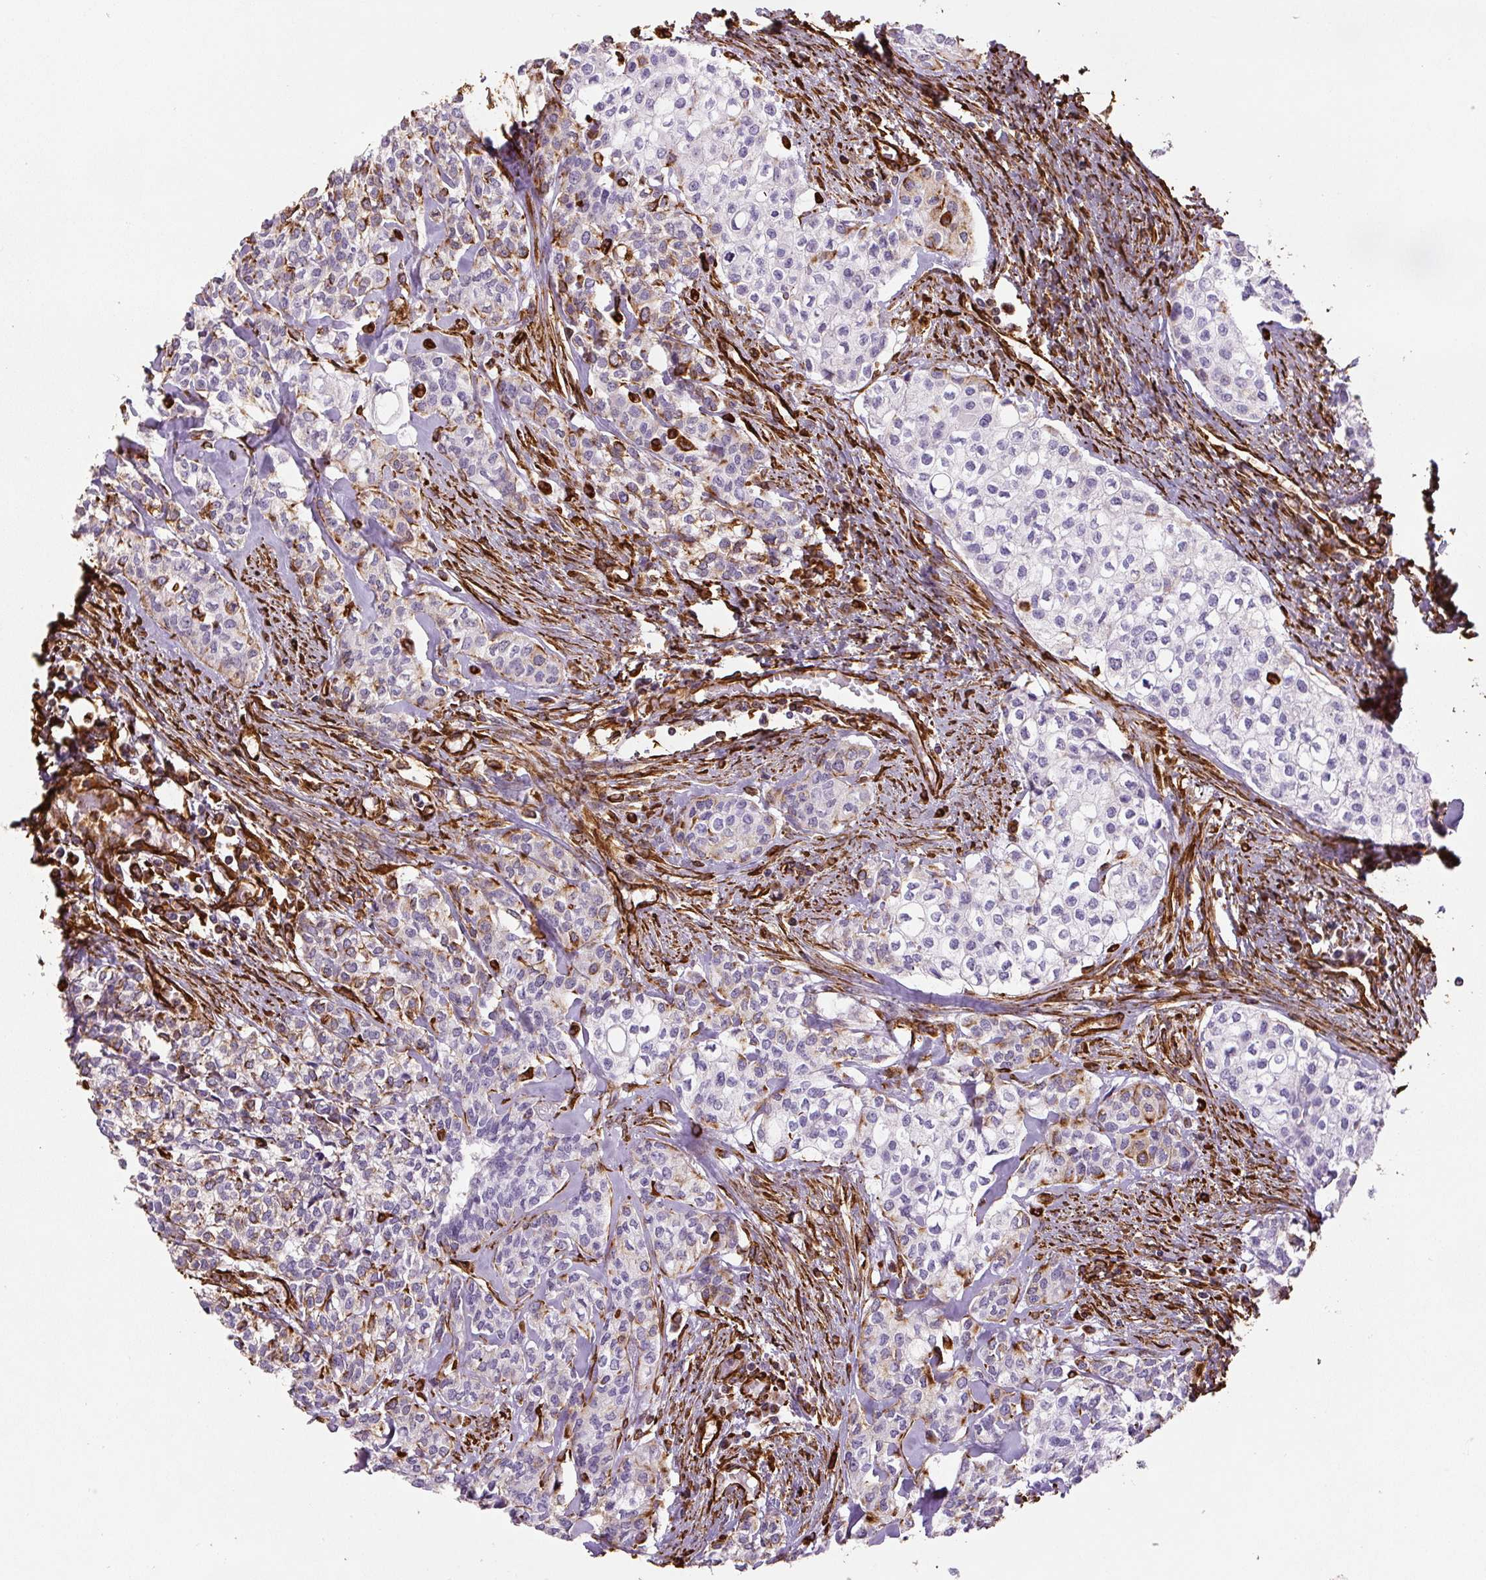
{"staining": {"intensity": "negative", "quantity": "none", "location": "none"}, "tissue": "head and neck cancer", "cell_type": "Tumor cells", "image_type": "cancer", "snomed": [{"axis": "morphology", "description": "Adenocarcinoma, NOS"}, {"axis": "topography", "description": "Head-Neck"}], "caption": "This image is of head and neck cancer stained with immunohistochemistry to label a protein in brown with the nuclei are counter-stained blue. There is no expression in tumor cells. (DAB (3,3'-diaminobenzidine) IHC visualized using brightfield microscopy, high magnification).", "gene": "VIM", "patient": {"sex": "male", "age": 81}}